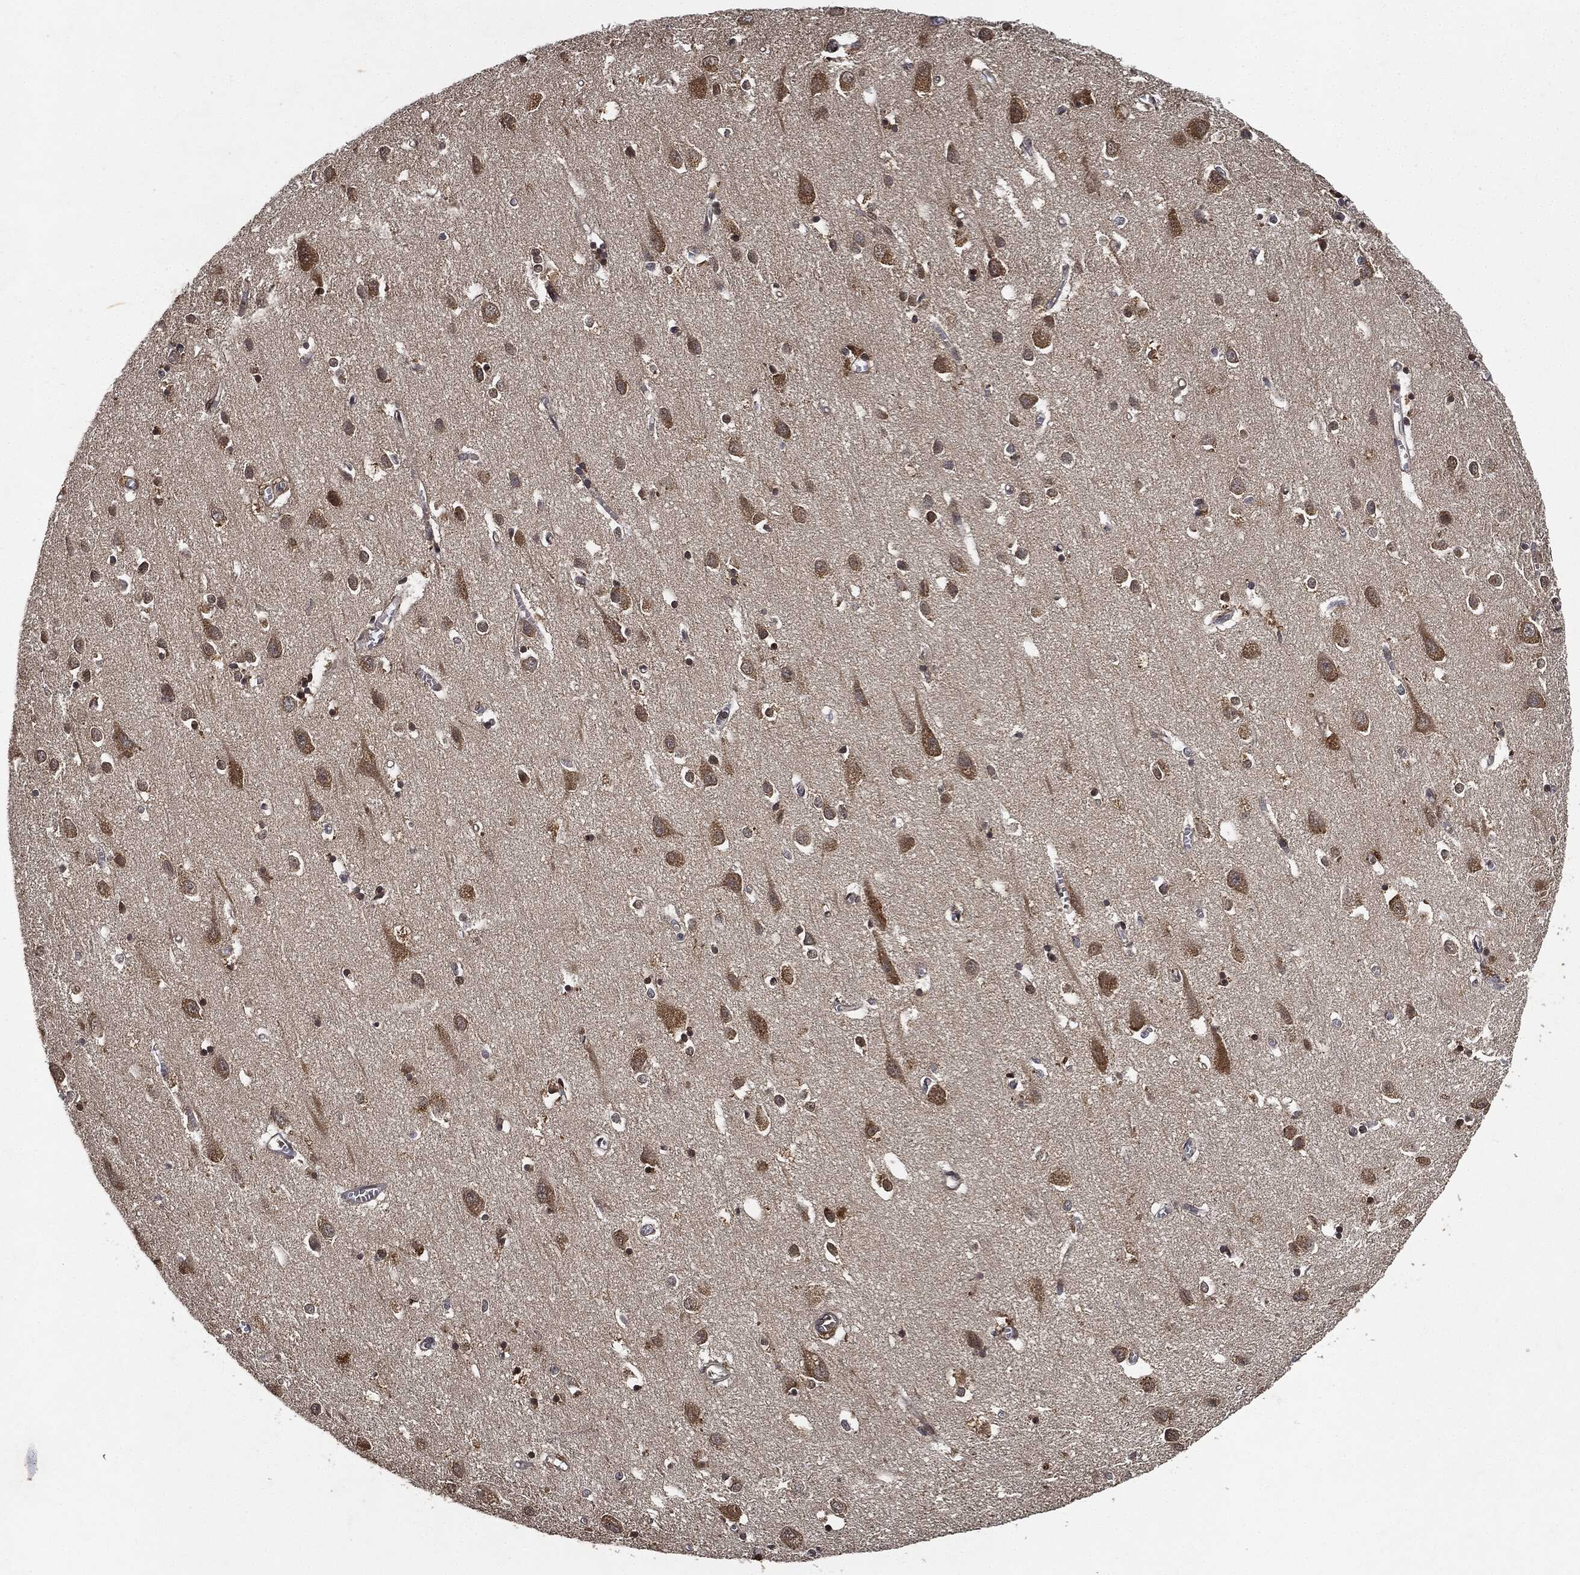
{"staining": {"intensity": "negative", "quantity": "none", "location": "none"}, "tissue": "cerebral cortex", "cell_type": "Endothelial cells", "image_type": "normal", "snomed": [{"axis": "morphology", "description": "Normal tissue, NOS"}, {"axis": "topography", "description": "Cerebral cortex"}], "caption": "An IHC histopathology image of unremarkable cerebral cortex is shown. There is no staining in endothelial cells of cerebral cortex. Nuclei are stained in blue.", "gene": "MLST8", "patient": {"sex": "male", "age": 70}}